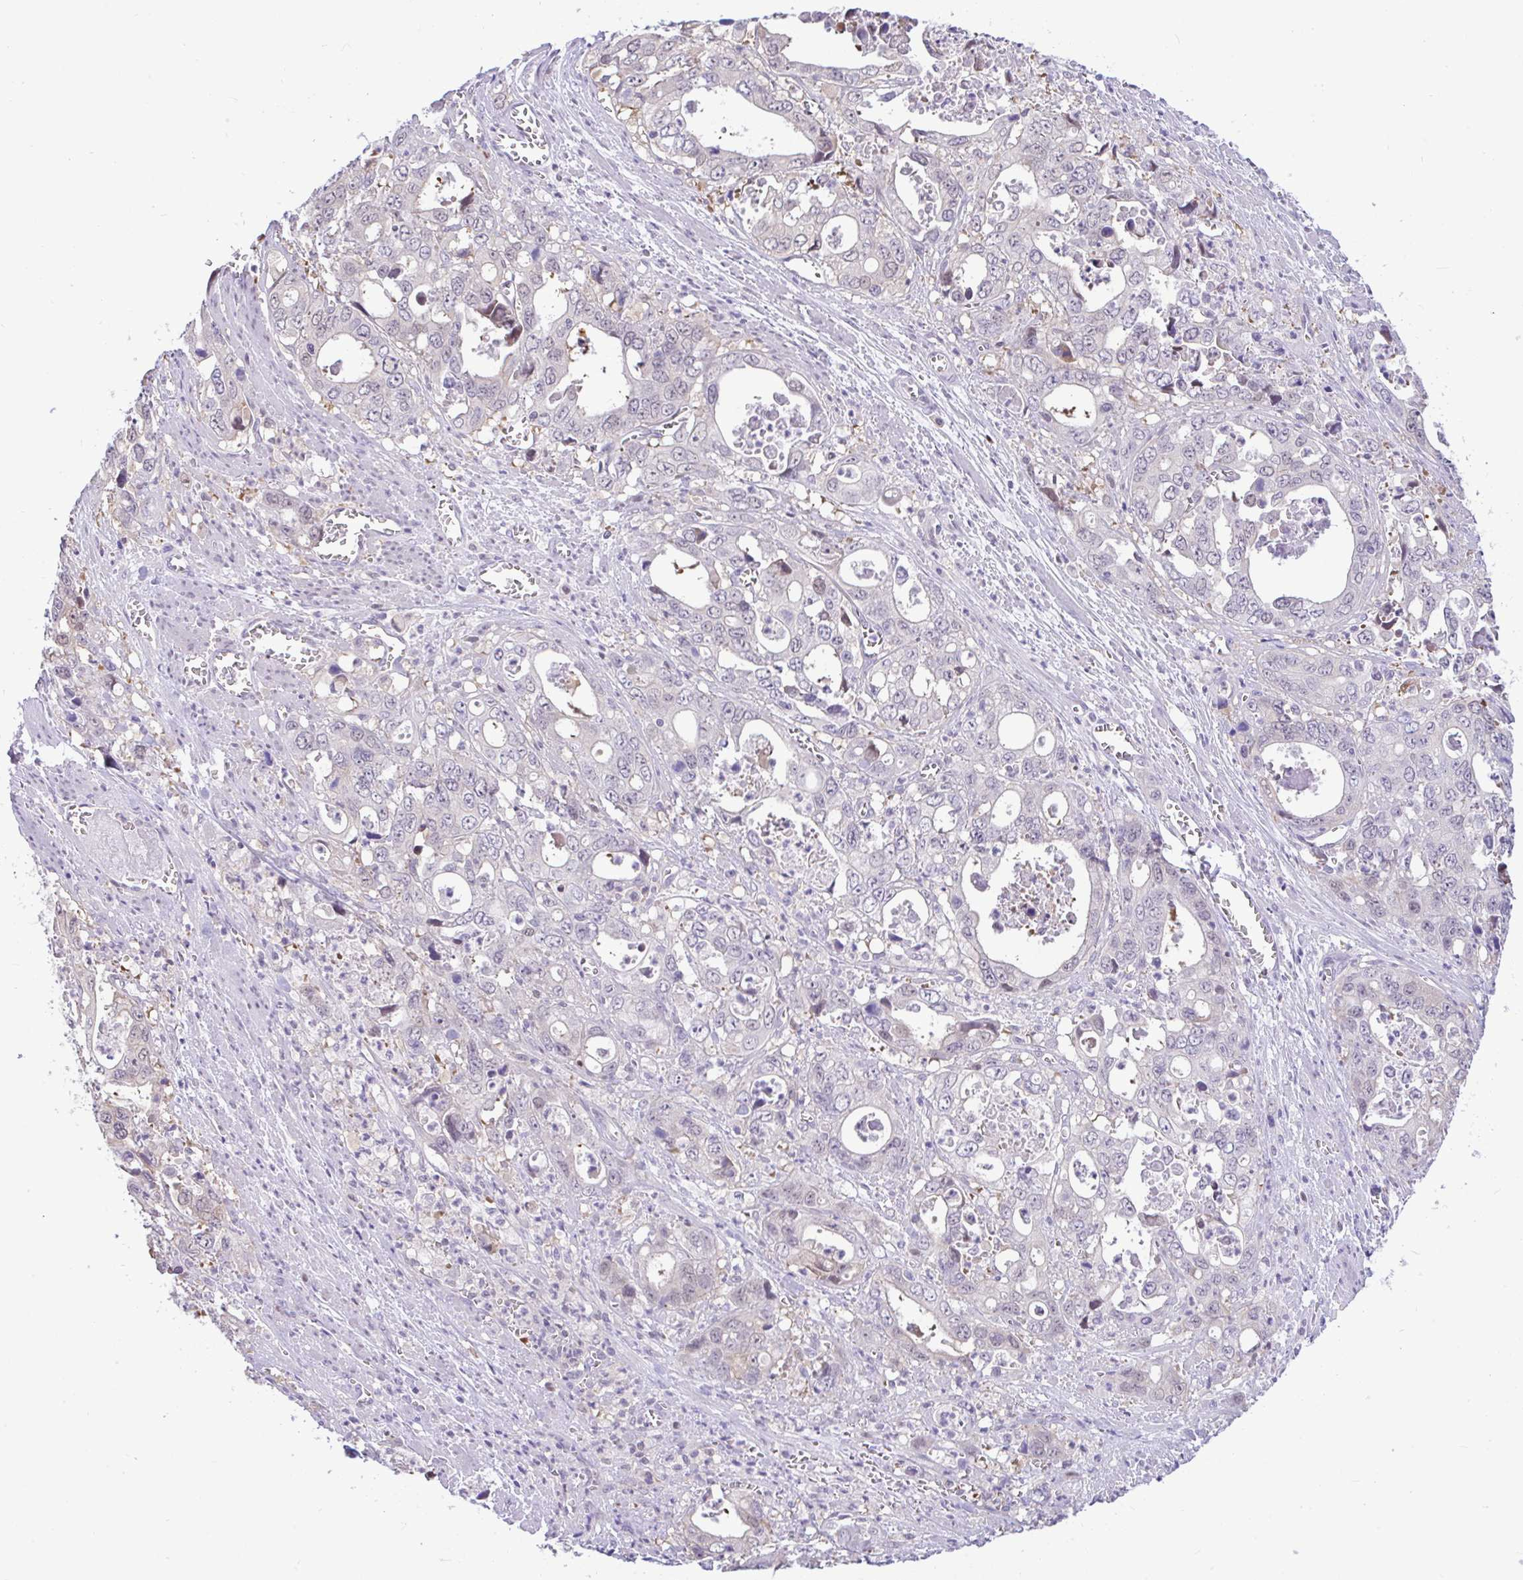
{"staining": {"intensity": "weak", "quantity": "<25%", "location": "nuclear"}, "tissue": "stomach cancer", "cell_type": "Tumor cells", "image_type": "cancer", "snomed": [{"axis": "morphology", "description": "Adenocarcinoma, NOS"}, {"axis": "topography", "description": "Stomach, upper"}], "caption": "High magnification brightfield microscopy of stomach cancer stained with DAB (3,3'-diaminobenzidine) (brown) and counterstained with hematoxylin (blue): tumor cells show no significant positivity. (IHC, brightfield microscopy, high magnification).", "gene": "ZNF485", "patient": {"sex": "male", "age": 74}}